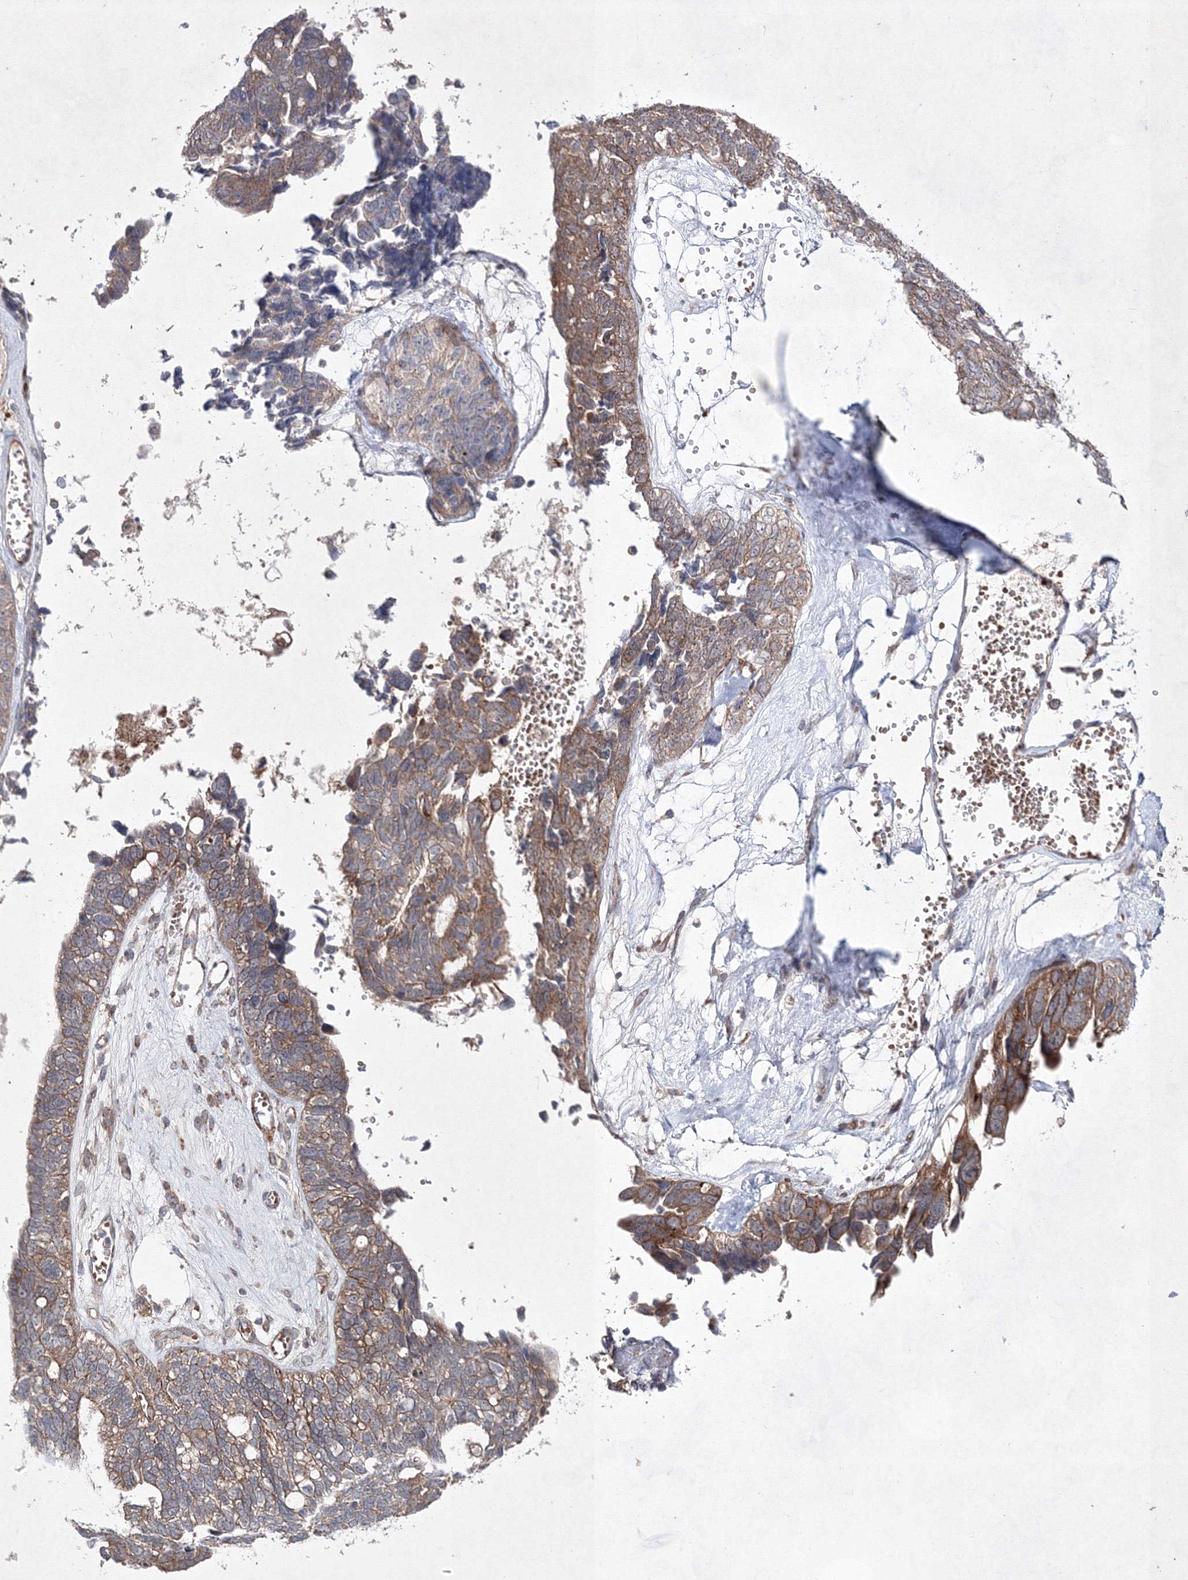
{"staining": {"intensity": "weak", "quantity": ">75%", "location": "cytoplasmic/membranous"}, "tissue": "ovarian cancer", "cell_type": "Tumor cells", "image_type": "cancer", "snomed": [{"axis": "morphology", "description": "Cystadenocarcinoma, serous, NOS"}, {"axis": "topography", "description": "Ovary"}], "caption": "Immunohistochemical staining of human serous cystadenocarcinoma (ovarian) exhibits low levels of weak cytoplasmic/membranous protein expression in about >75% of tumor cells.", "gene": "GFM1", "patient": {"sex": "female", "age": 79}}